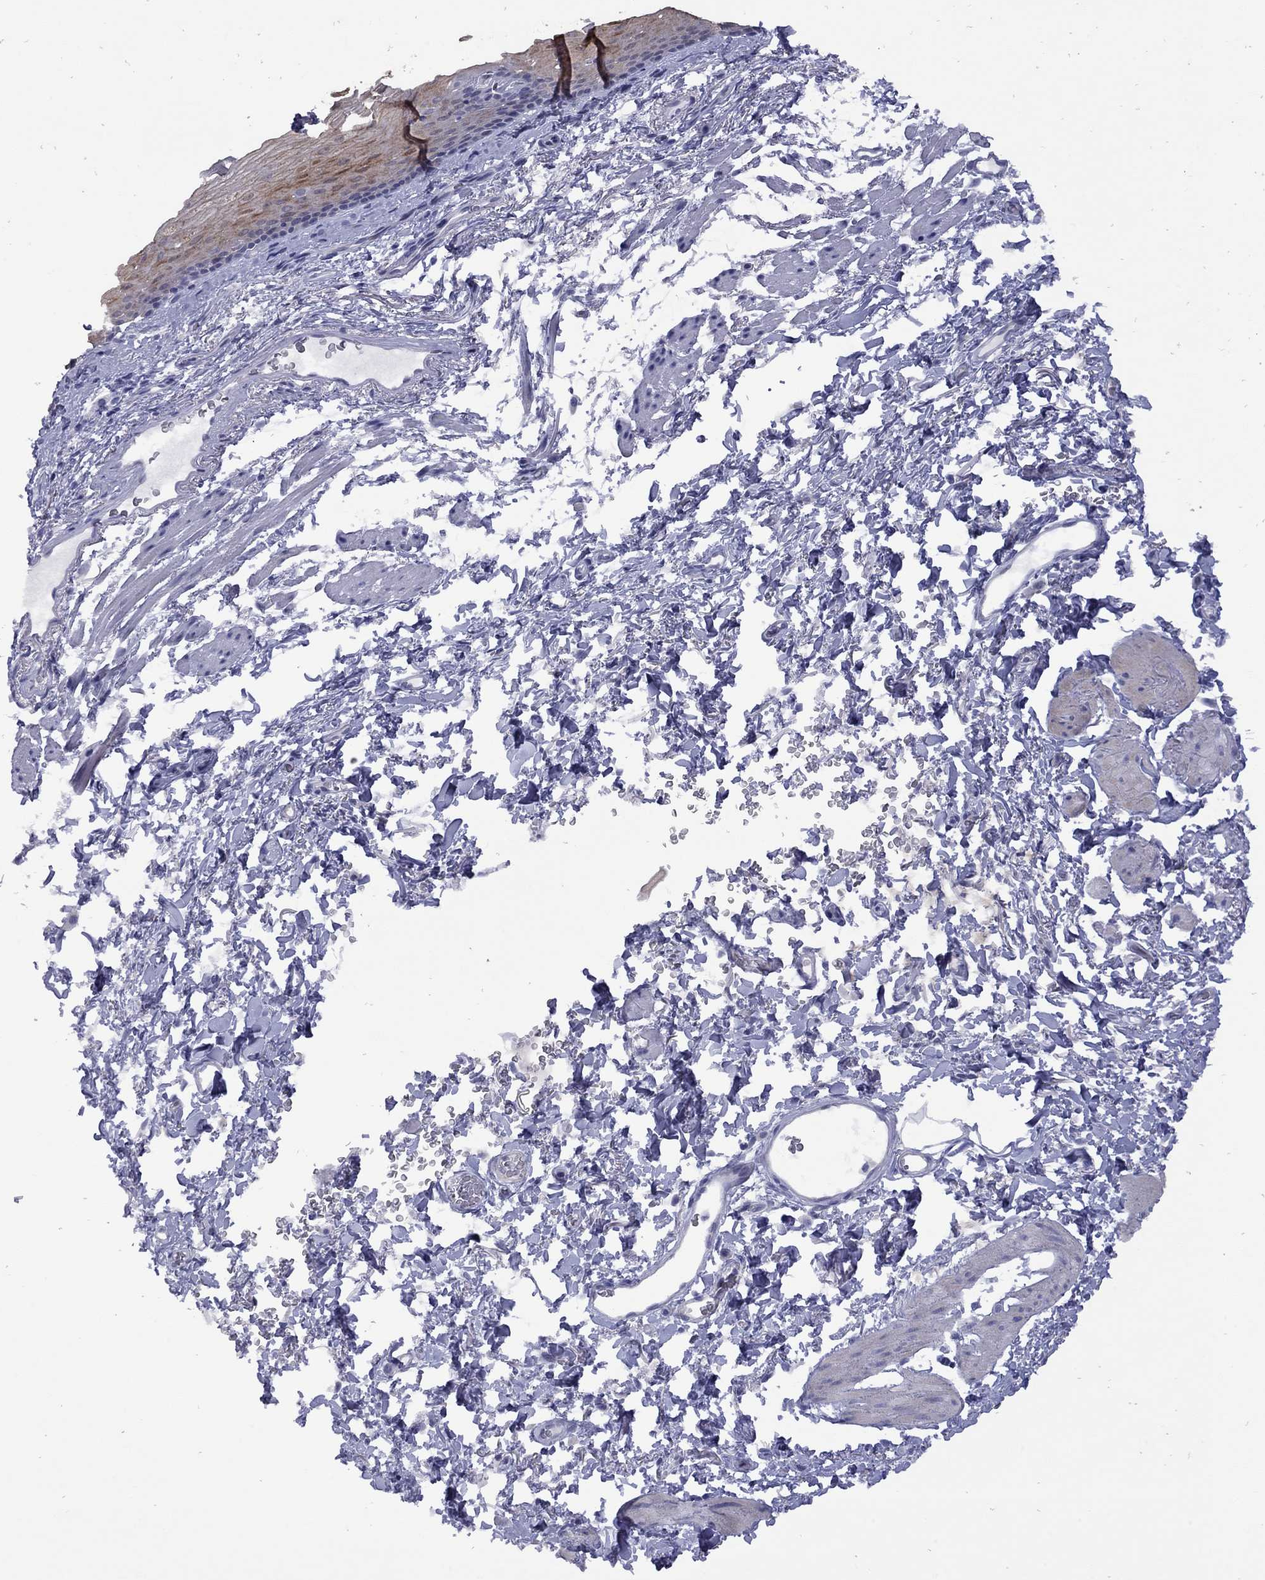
{"staining": {"intensity": "moderate", "quantity": "25%-75%", "location": "nuclear"}, "tissue": "esophagus", "cell_type": "Squamous epithelial cells", "image_type": "normal", "snomed": [{"axis": "morphology", "description": "Normal tissue, NOS"}, {"axis": "topography", "description": "Esophagus"}], "caption": "Approximately 25%-75% of squamous epithelial cells in unremarkable esophagus exhibit moderate nuclear protein staining as visualized by brown immunohistochemical staining.", "gene": "CTNNBIP1", "patient": {"sex": "male", "age": 76}}